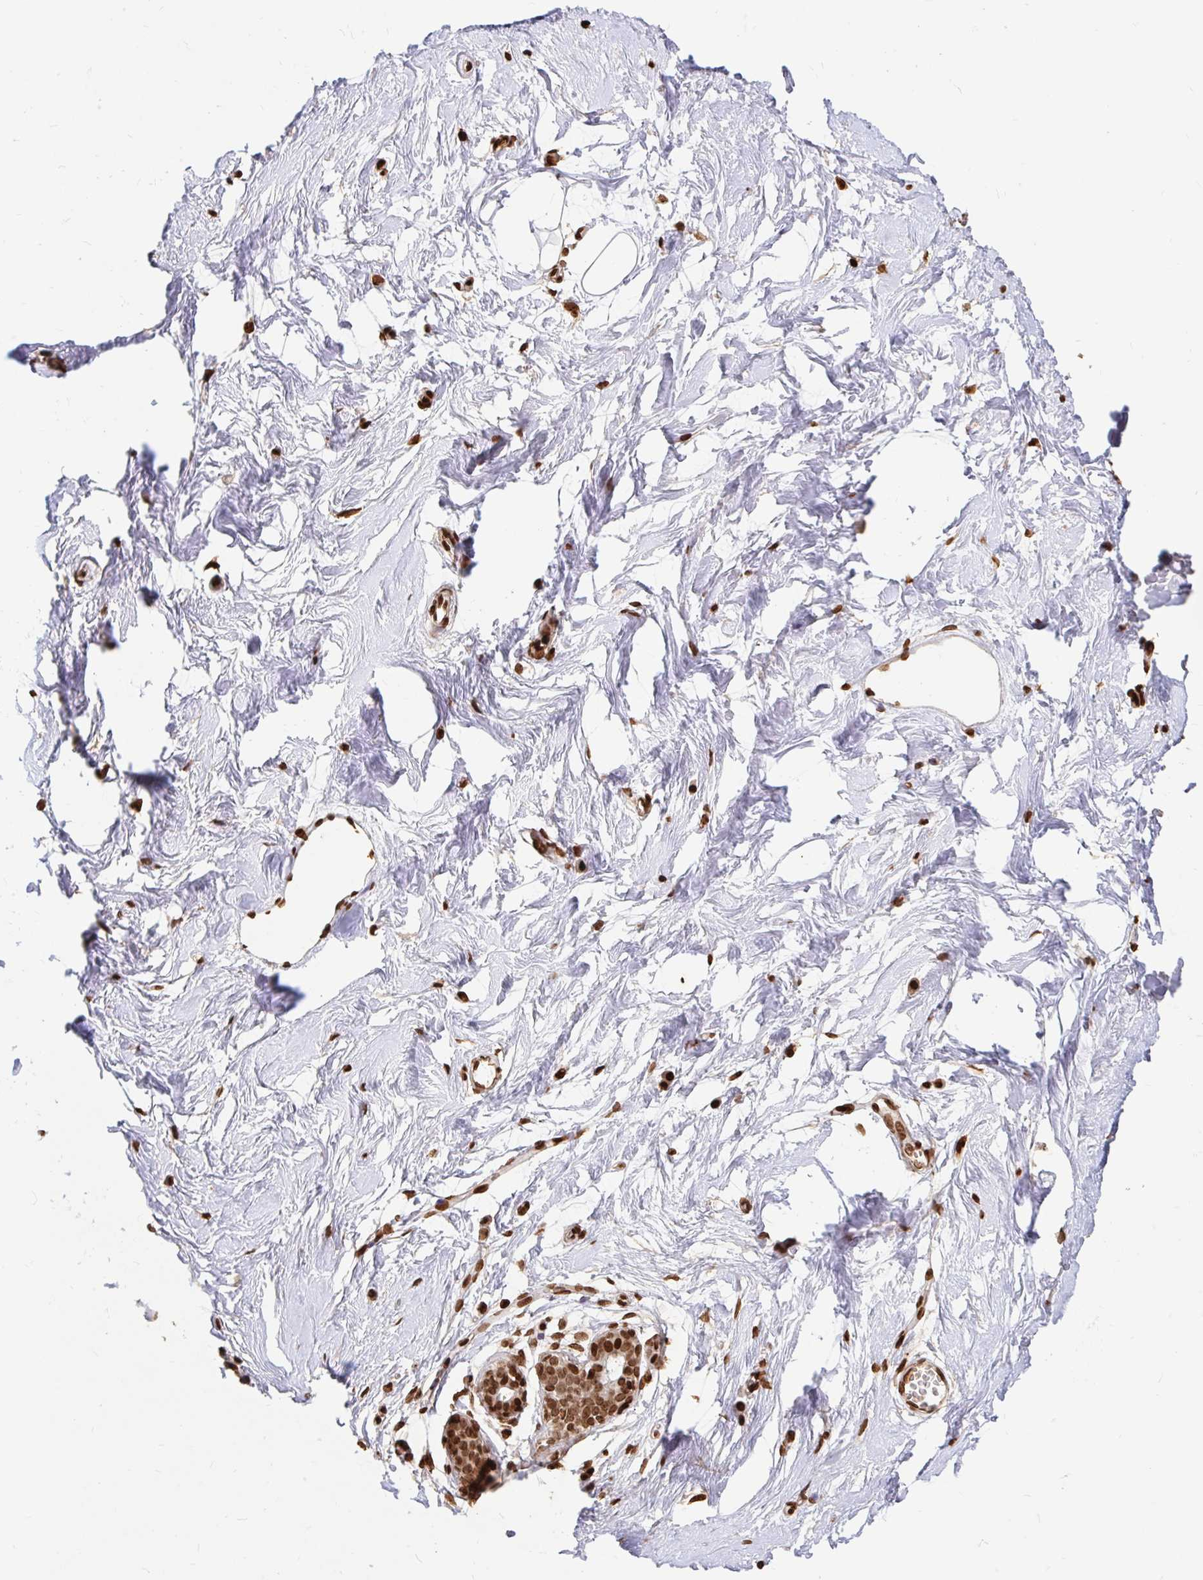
{"staining": {"intensity": "moderate", "quantity": ">75%", "location": "nuclear"}, "tissue": "breast", "cell_type": "Adipocytes", "image_type": "normal", "snomed": [{"axis": "morphology", "description": "Normal tissue, NOS"}, {"axis": "topography", "description": "Breast"}], "caption": "DAB (3,3'-diaminobenzidine) immunohistochemical staining of benign breast demonstrates moderate nuclear protein positivity in approximately >75% of adipocytes. (brown staining indicates protein expression, while blue staining denotes nuclei).", "gene": "H2BC5", "patient": {"sex": "female", "age": 45}}